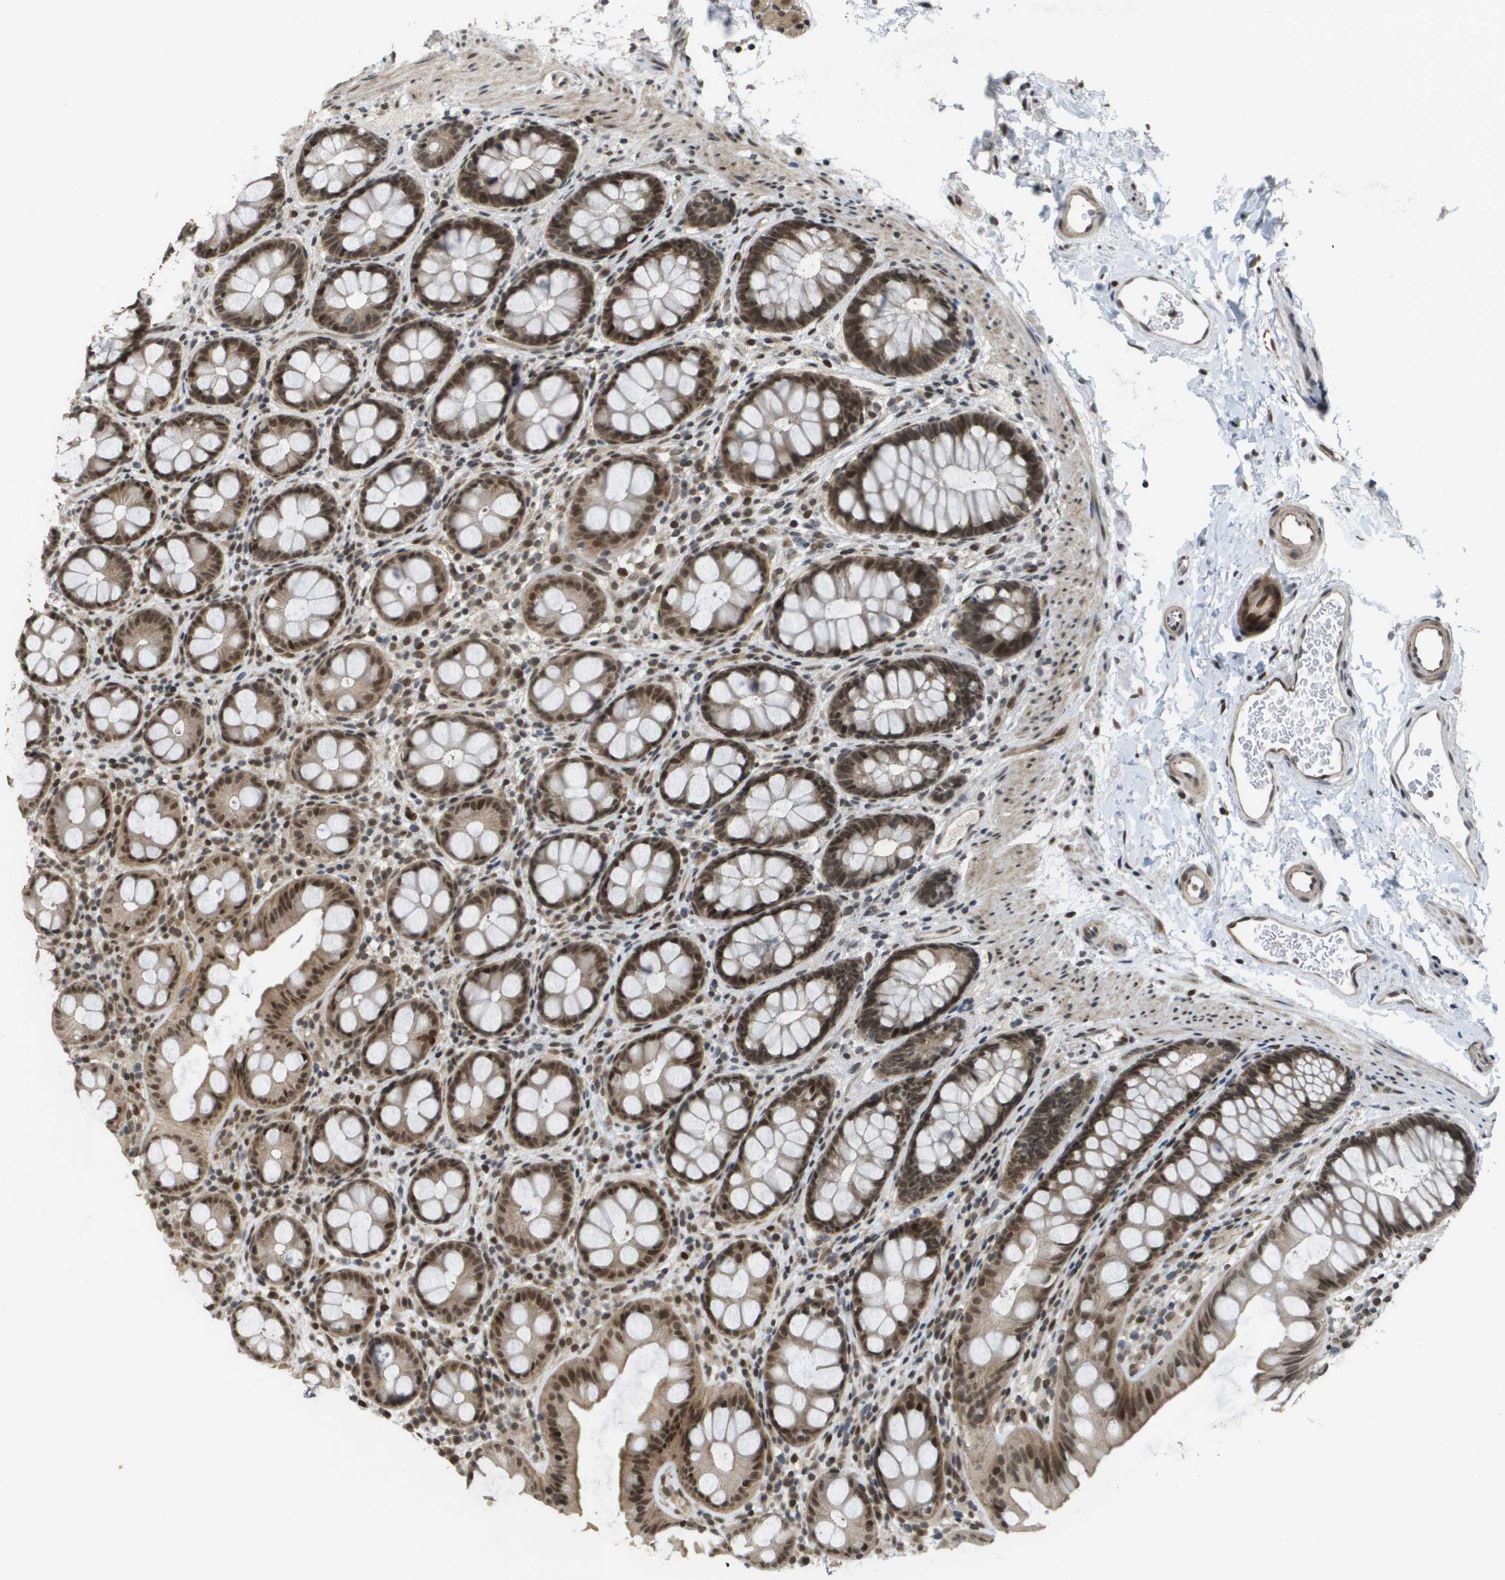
{"staining": {"intensity": "moderate", "quantity": ">75%", "location": "cytoplasmic/membranous,nuclear"}, "tissue": "rectum", "cell_type": "Glandular cells", "image_type": "normal", "snomed": [{"axis": "morphology", "description": "Normal tissue, NOS"}, {"axis": "topography", "description": "Rectum"}], "caption": "Human rectum stained for a protein (brown) exhibits moderate cytoplasmic/membranous,nuclear positive expression in about >75% of glandular cells.", "gene": "KAT5", "patient": {"sex": "female", "age": 65}}